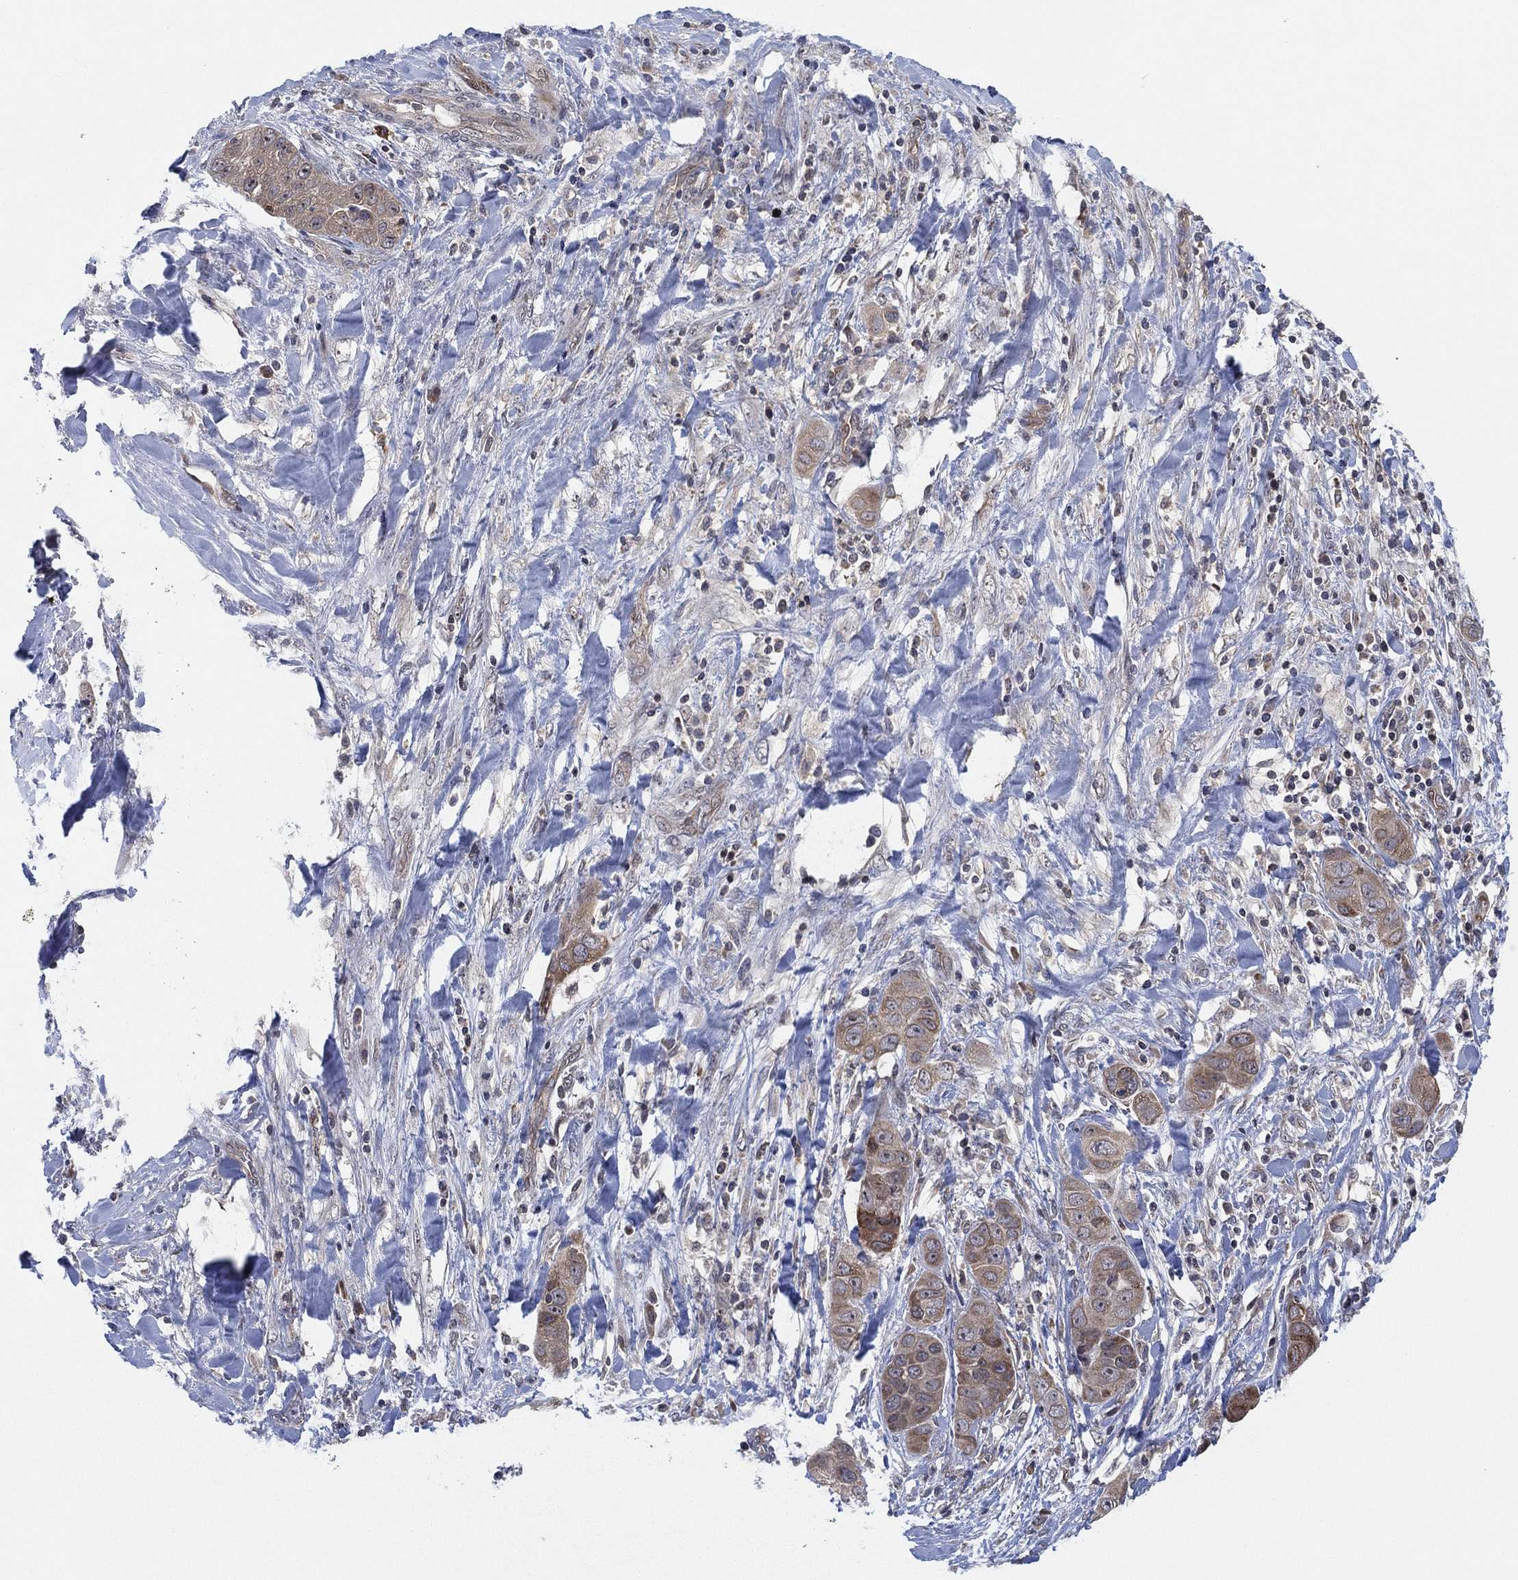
{"staining": {"intensity": "weak", "quantity": "<25%", "location": "cytoplasmic/membranous"}, "tissue": "liver cancer", "cell_type": "Tumor cells", "image_type": "cancer", "snomed": [{"axis": "morphology", "description": "Cholangiocarcinoma"}, {"axis": "topography", "description": "Liver"}], "caption": "A micrograph of human liver cancer is negative for staining in tumor cells.", "gene": "TMCO1", "patient": {"sex": "female", "age": 52}}